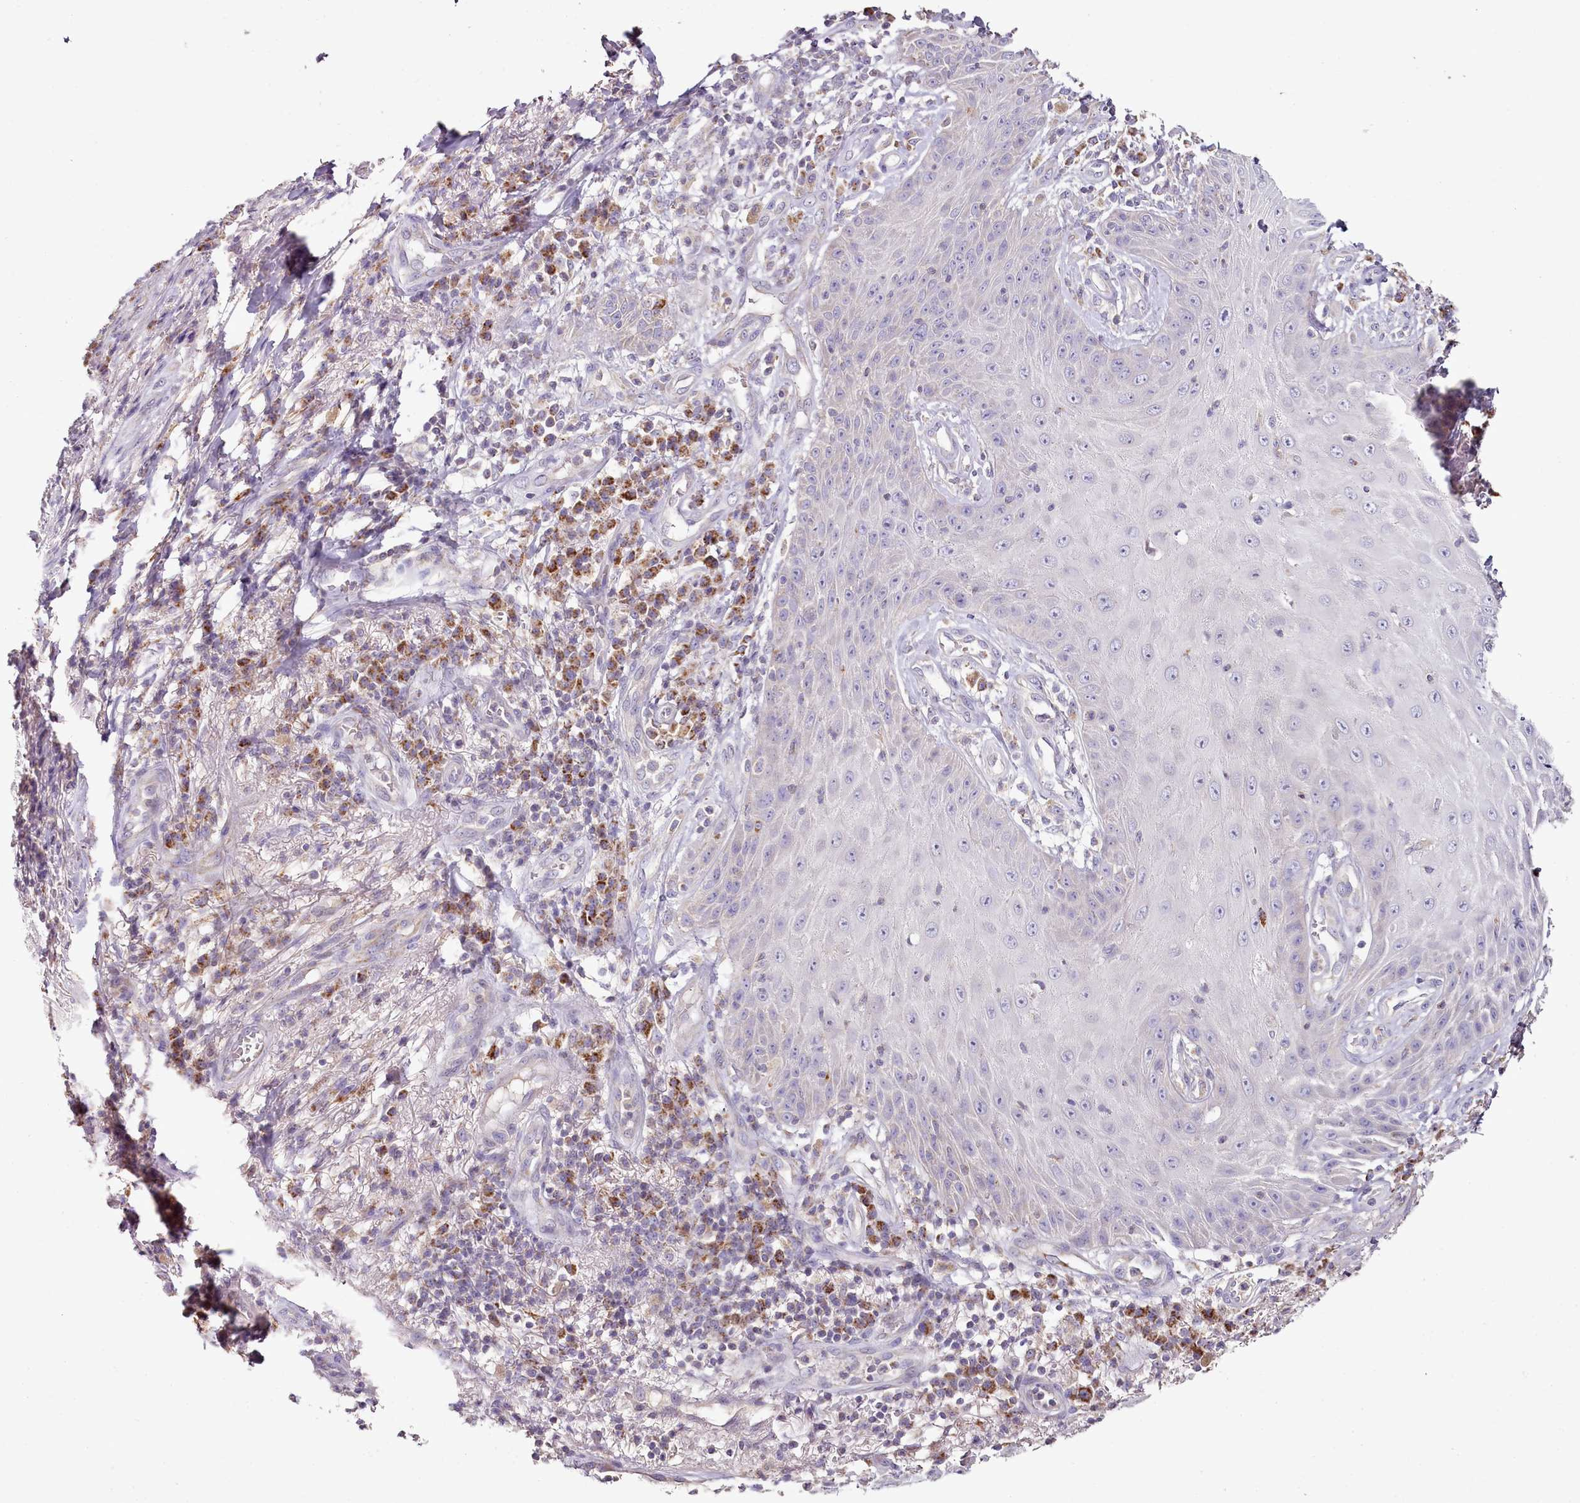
{"staining": {"intensity": "negative", "quantity": "none", "location": "none"}, "tissue": "skin cancer", "cell_type": "Tumor cells", "image_type": "cancer", "snomed": [{"axis": "morphology", "description": "Squamous cell carcinoma, NOS"}, {"axis": "topography", "description": "Skin"}], "caption": "Immunohistochemical staining of human skin squamous cell carcinoma demonstrates no significant staining in tumor cells. (Stains: DAB (3,3'-diaminobenzidine) immunohistochemistry (IHC) with hematoxylin counter stain, Microscopy: brightfield microscopy at high magnification).", "gene": "ACSS1", "patient": {"sex": "male", "age": 70}}